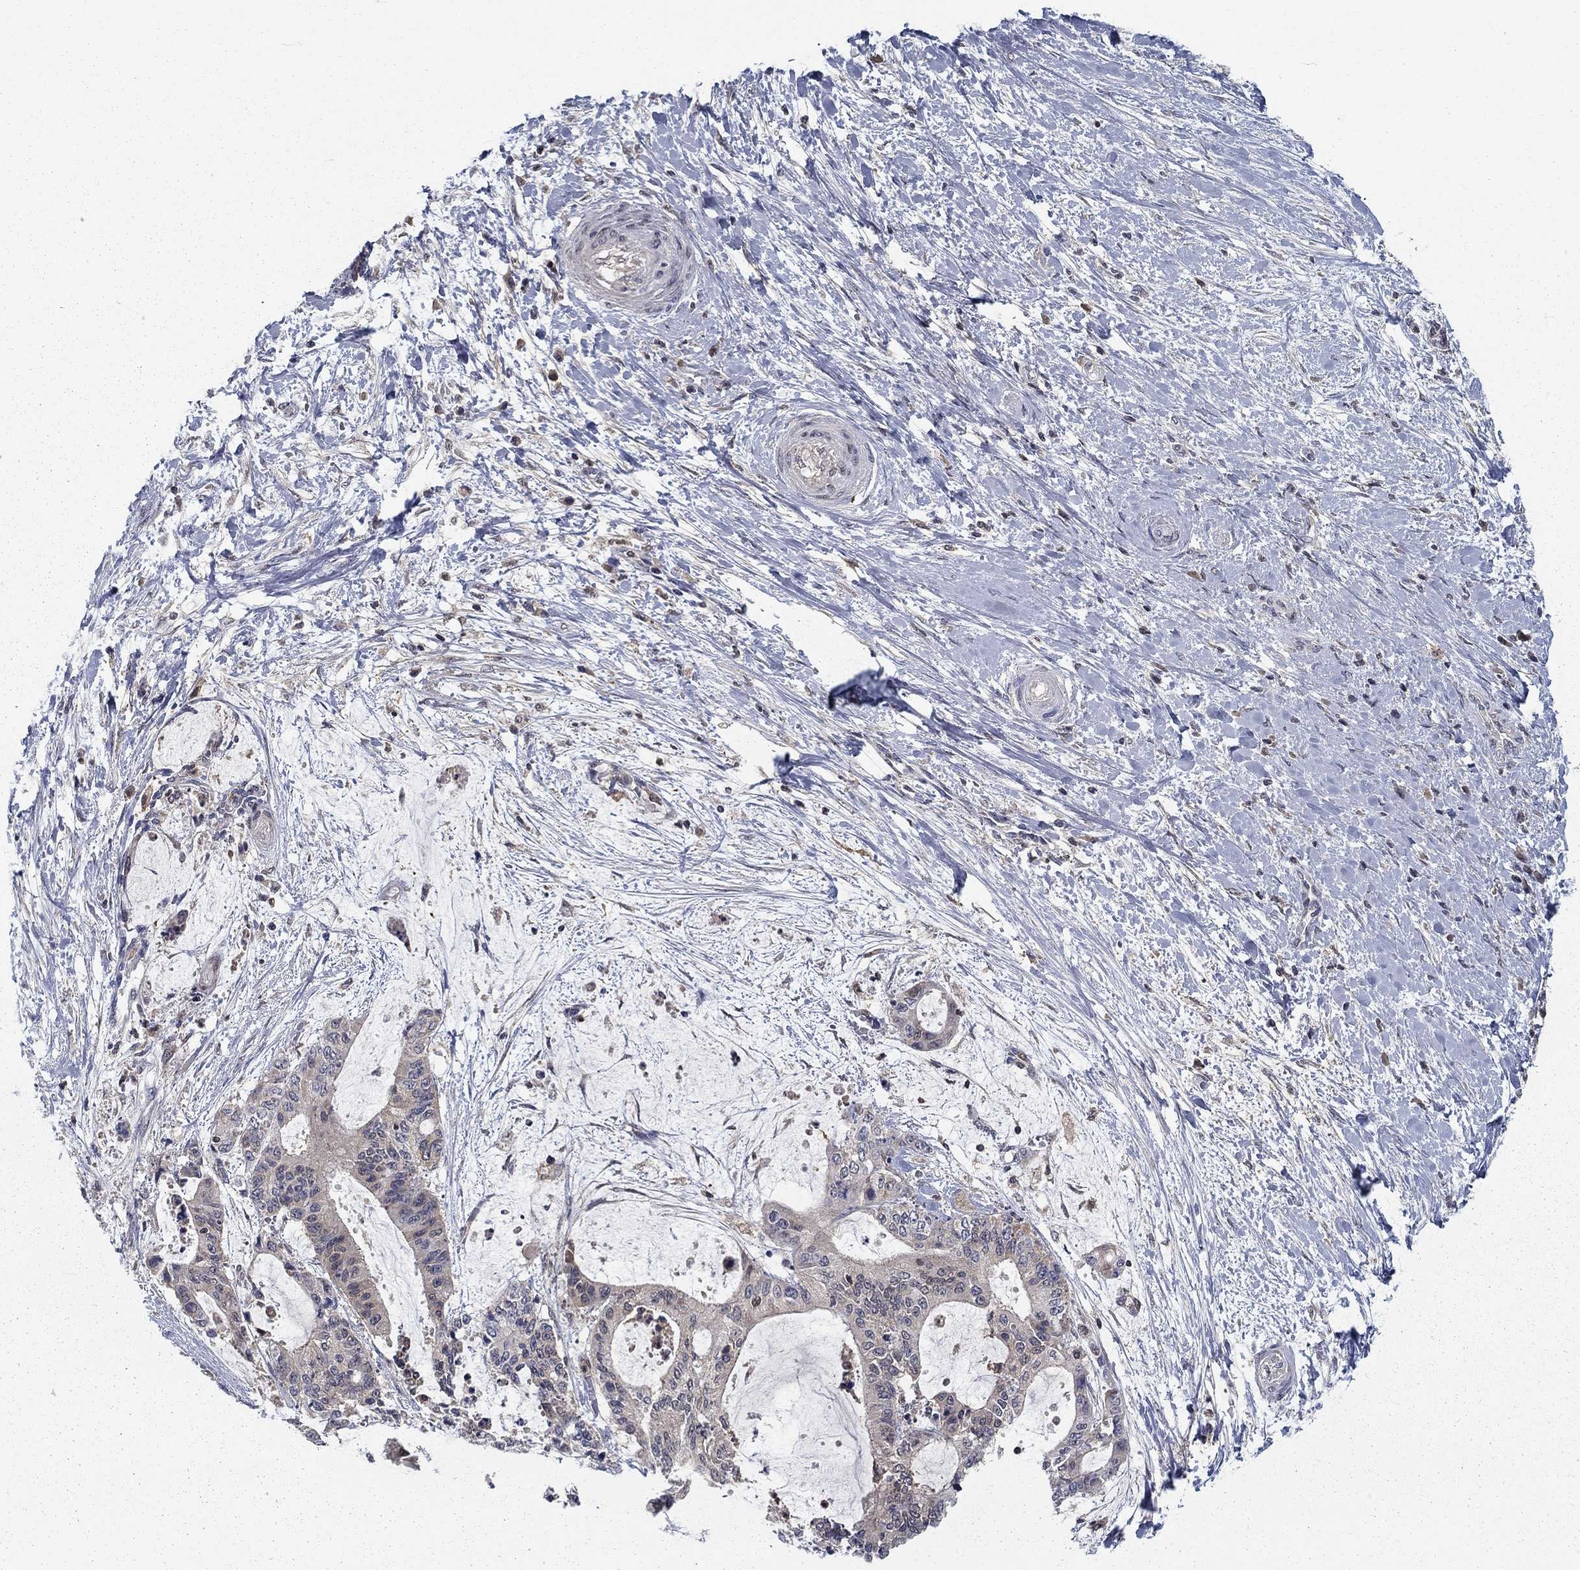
{"staining": {"intensity": "negative", "quantity": "none", "location": "none"}, "tissue": "liver cancer", "cell_type": "Tumor cells", "image_type": "cancer", "snomed": [{"axis": "morphology", "description": "Cholangiocarcinoma"}, {"axis": "topography", "description": "Liver"}], "caption": "This is an immunohistochemistry (IHC) image of liver cholangiocarcinoma. There is no expression in tumor cells.", "gene": "NIT2", "patient": {"sex": "female", "age": 73}}